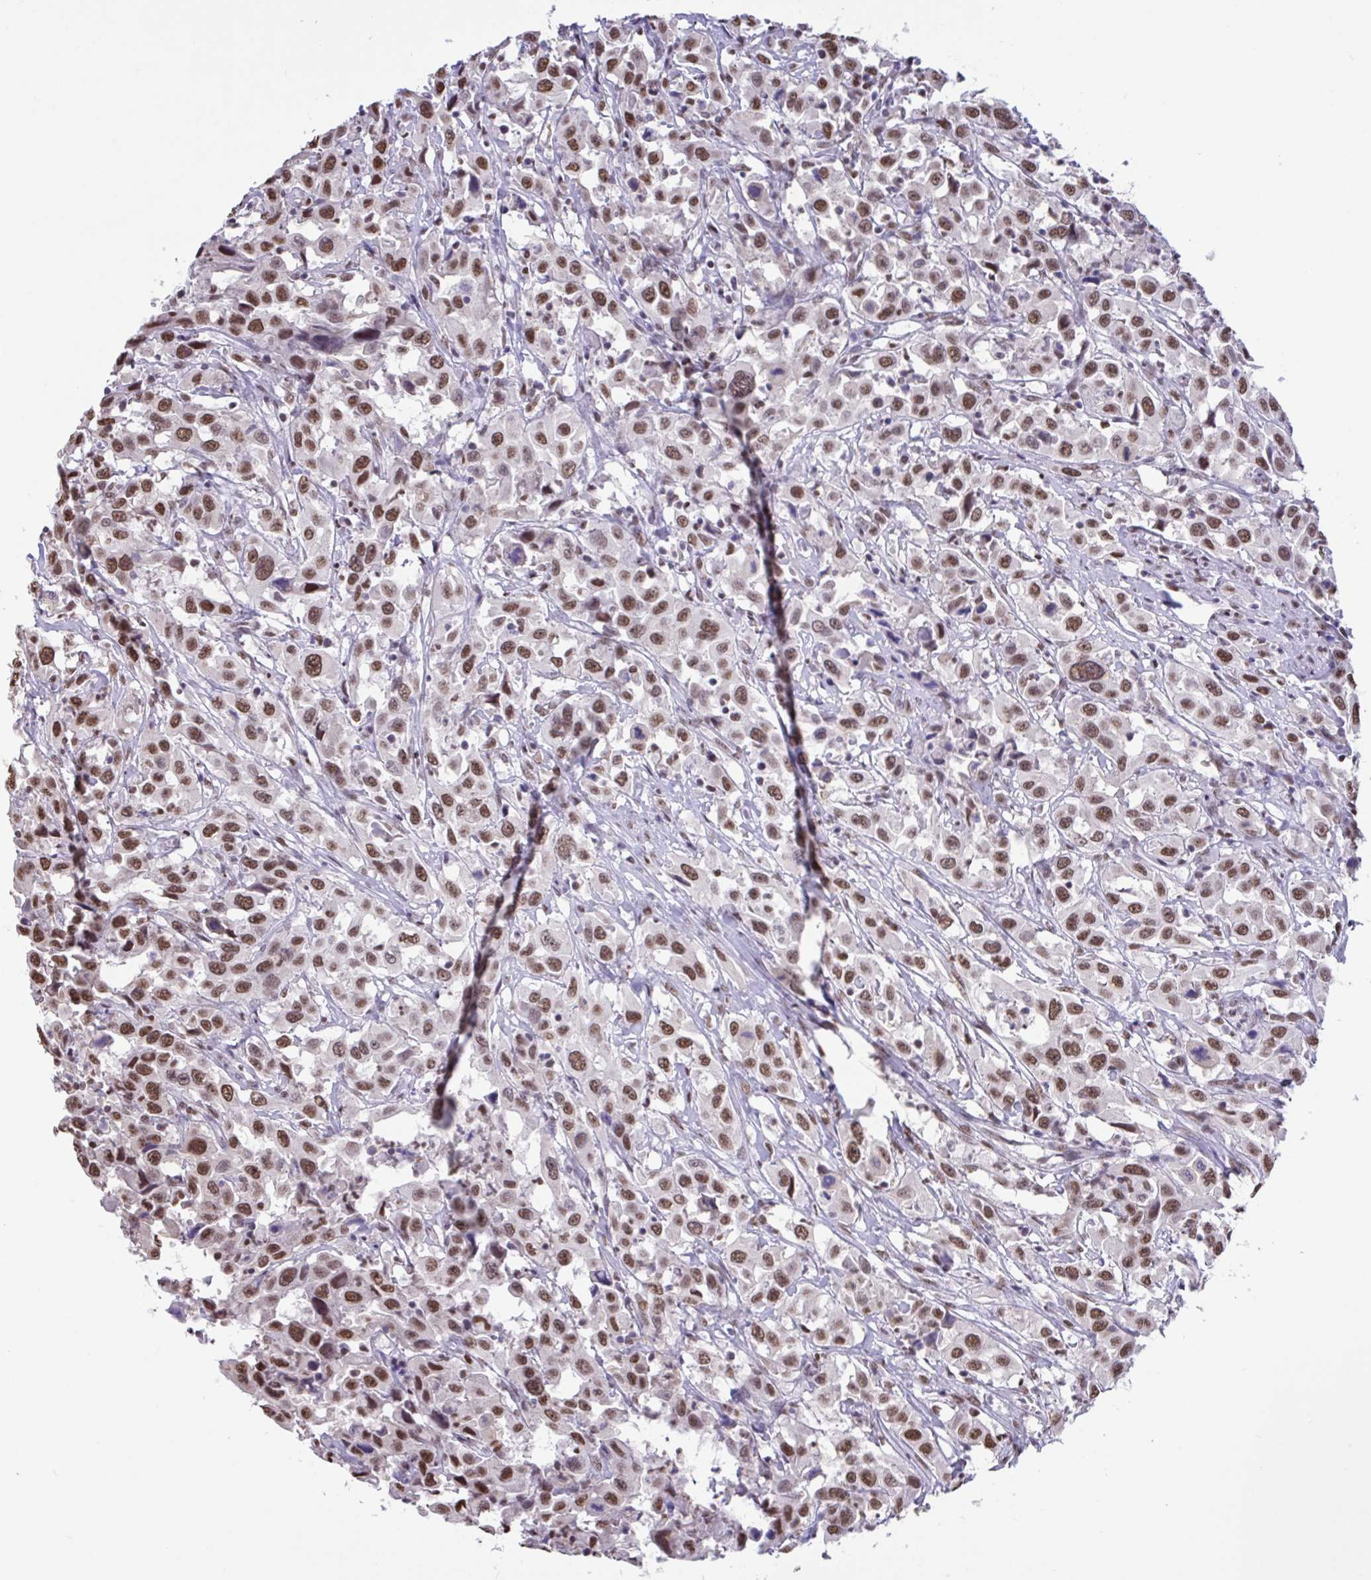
{"staining": {"intensity": "moderate", "quantity": ">75%", "location": "nuclear"}, "tissue": "urothelial cancer", "cell_type": "Tumor cells", "image_type": "cancer", "snomed": [{"axis": "morphology", "description": "Urothelial carcinoma, High grade"}, {"axis": "topography", "description": "Urinary bladder"}], "caption": "DAB (3,3'-diaminobenzidine) immunohistochemical staining of human high-grade urothelial carcinoma displays moderate nuclear protein expression in approximately >75% of tumor cells.", "gene": "HNRNPDL", "patient": {"sex": "male", "age": 61}}